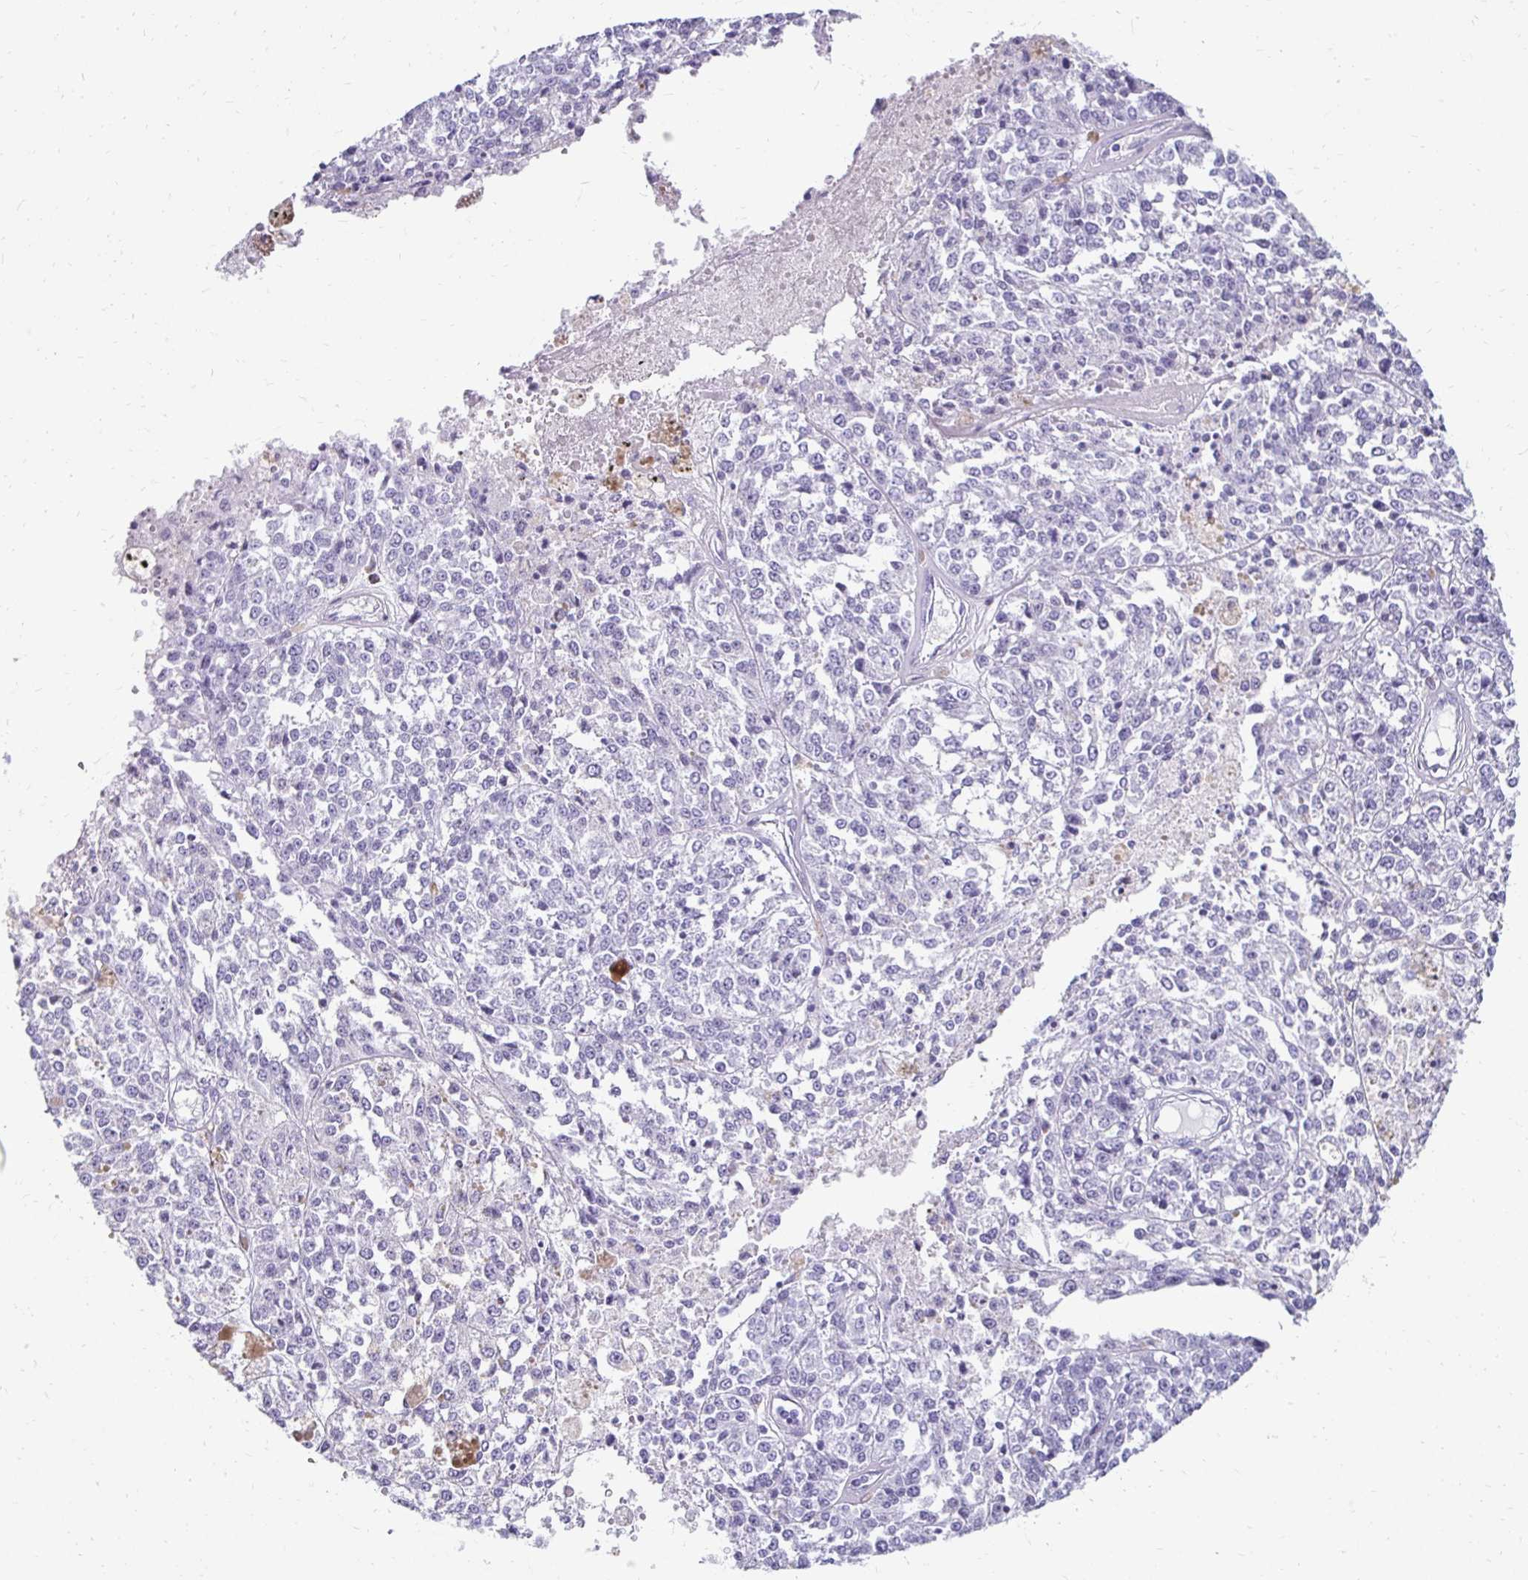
{"staining": {"intensity": "negative", "quantity": "none", "location": "none"}, "tissue": "melanoma", "cell_type": "Tumor cells", "image_type": "cancer", "snomed": [{"axis": "morphology", "description": "Malignant melanoma, Metastatic site"}, {"axis": "topography", "description": "Lymph node"}], "caption": "DAB immunohistochemical staining of human malignant melanoma (metastatic site) reveals no significant positivity in tumor cells. (DAB (3,3'-diaminobenzidine) immunohistochemistry, high magnification).", "gene": "CST6", "patient": {"sex": "female", "age": 64}}